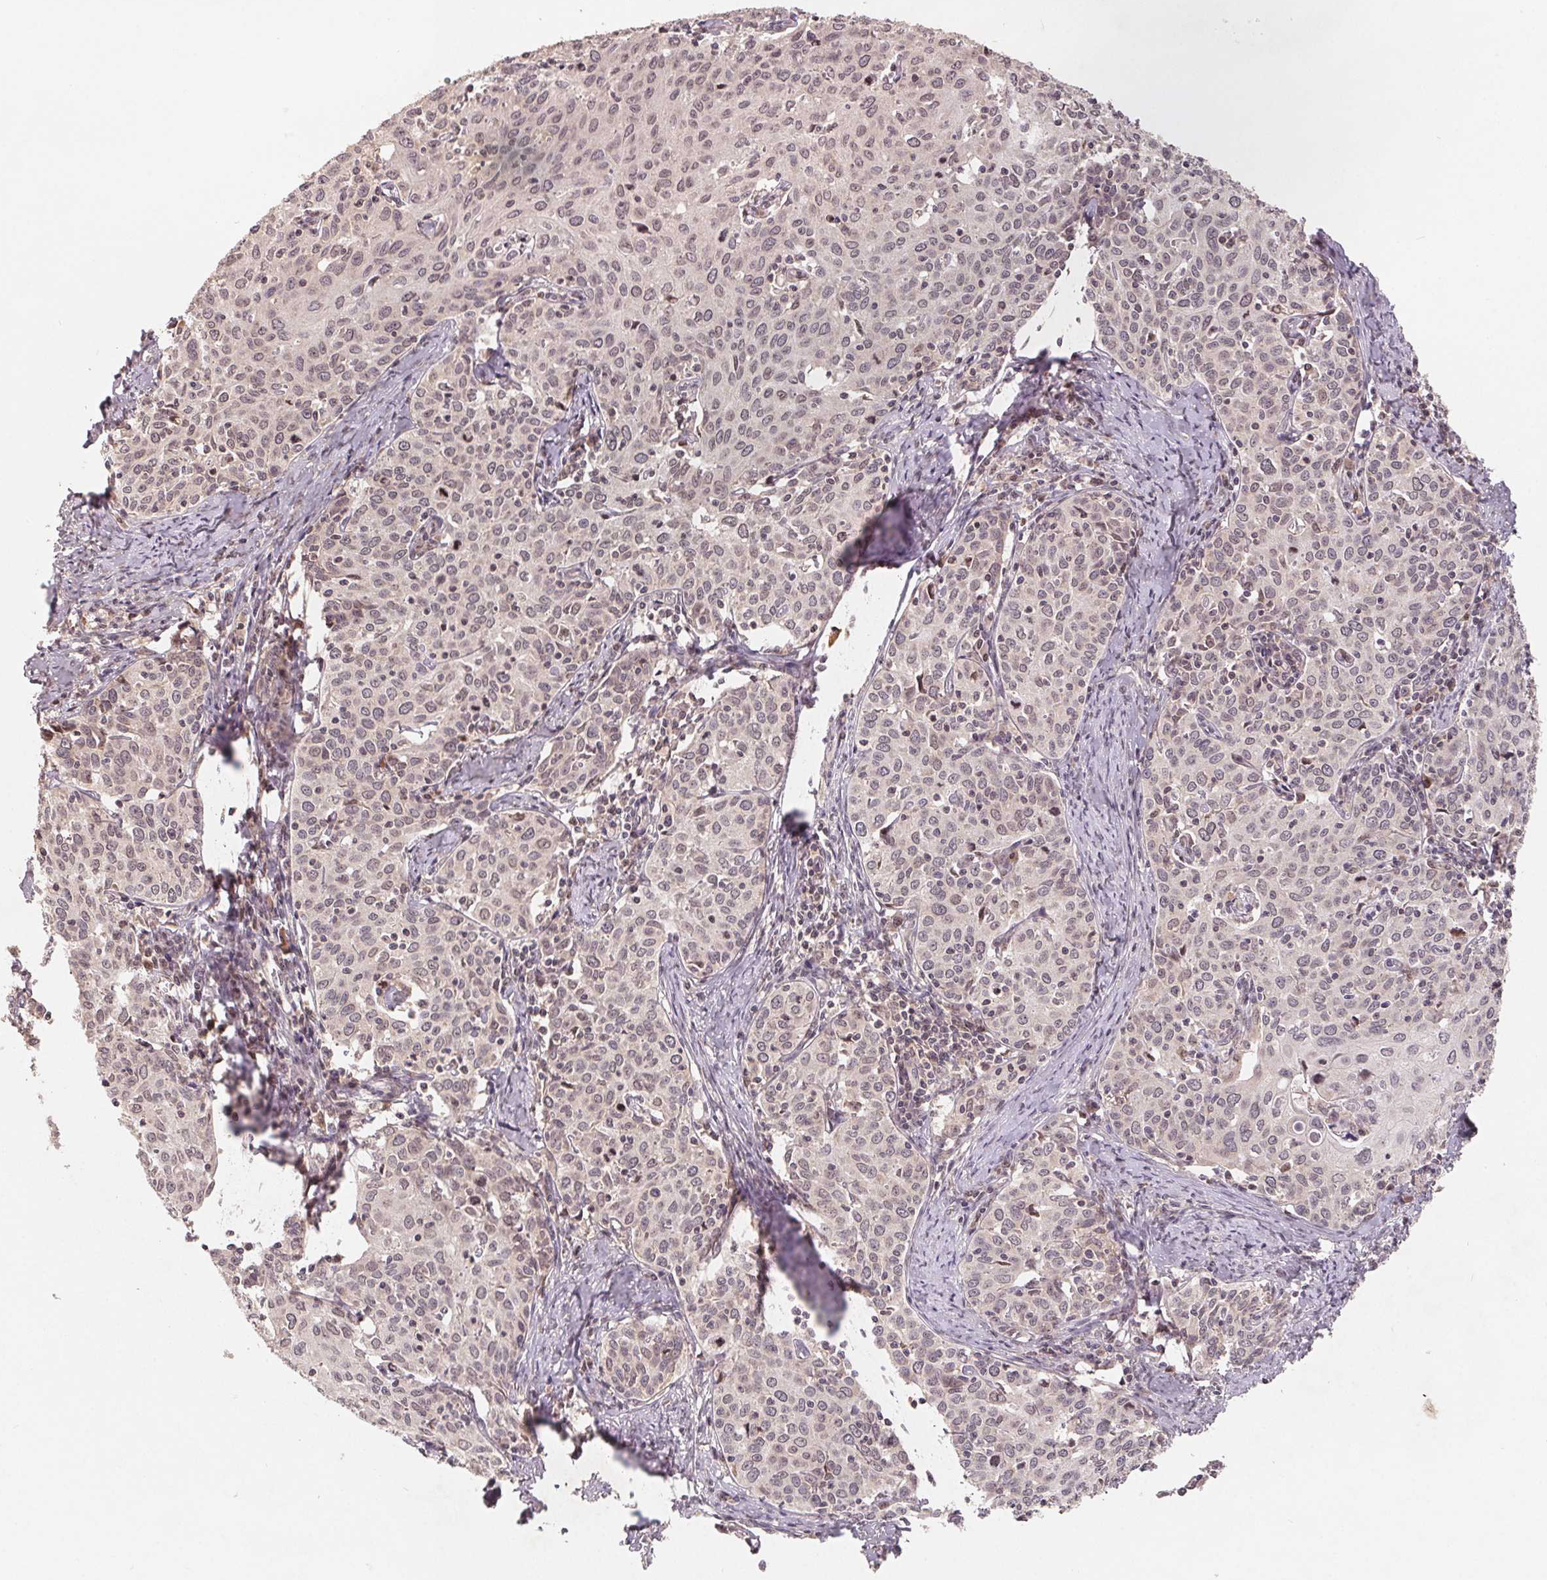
{"staining": {"intensity": "negative", "quantity": "none", "location": "none"}, "tissue": "cervical cancer", "cell_type": "Tumor cells", "image_type": "cancer", "snomed": [{"axis": "morphology", "description": "Squamous cell carcinoma, NOS"}, {"axis": "topography", "description": "Cervix"}], "caption": "The immunohistochemistry (IHC) histopathology image has no significant staining in tumor cells of squamous cell carcinoma (cervical) tissue.", "gene": "HMGN3", "patient": {"sex": "female", "age": 62}}